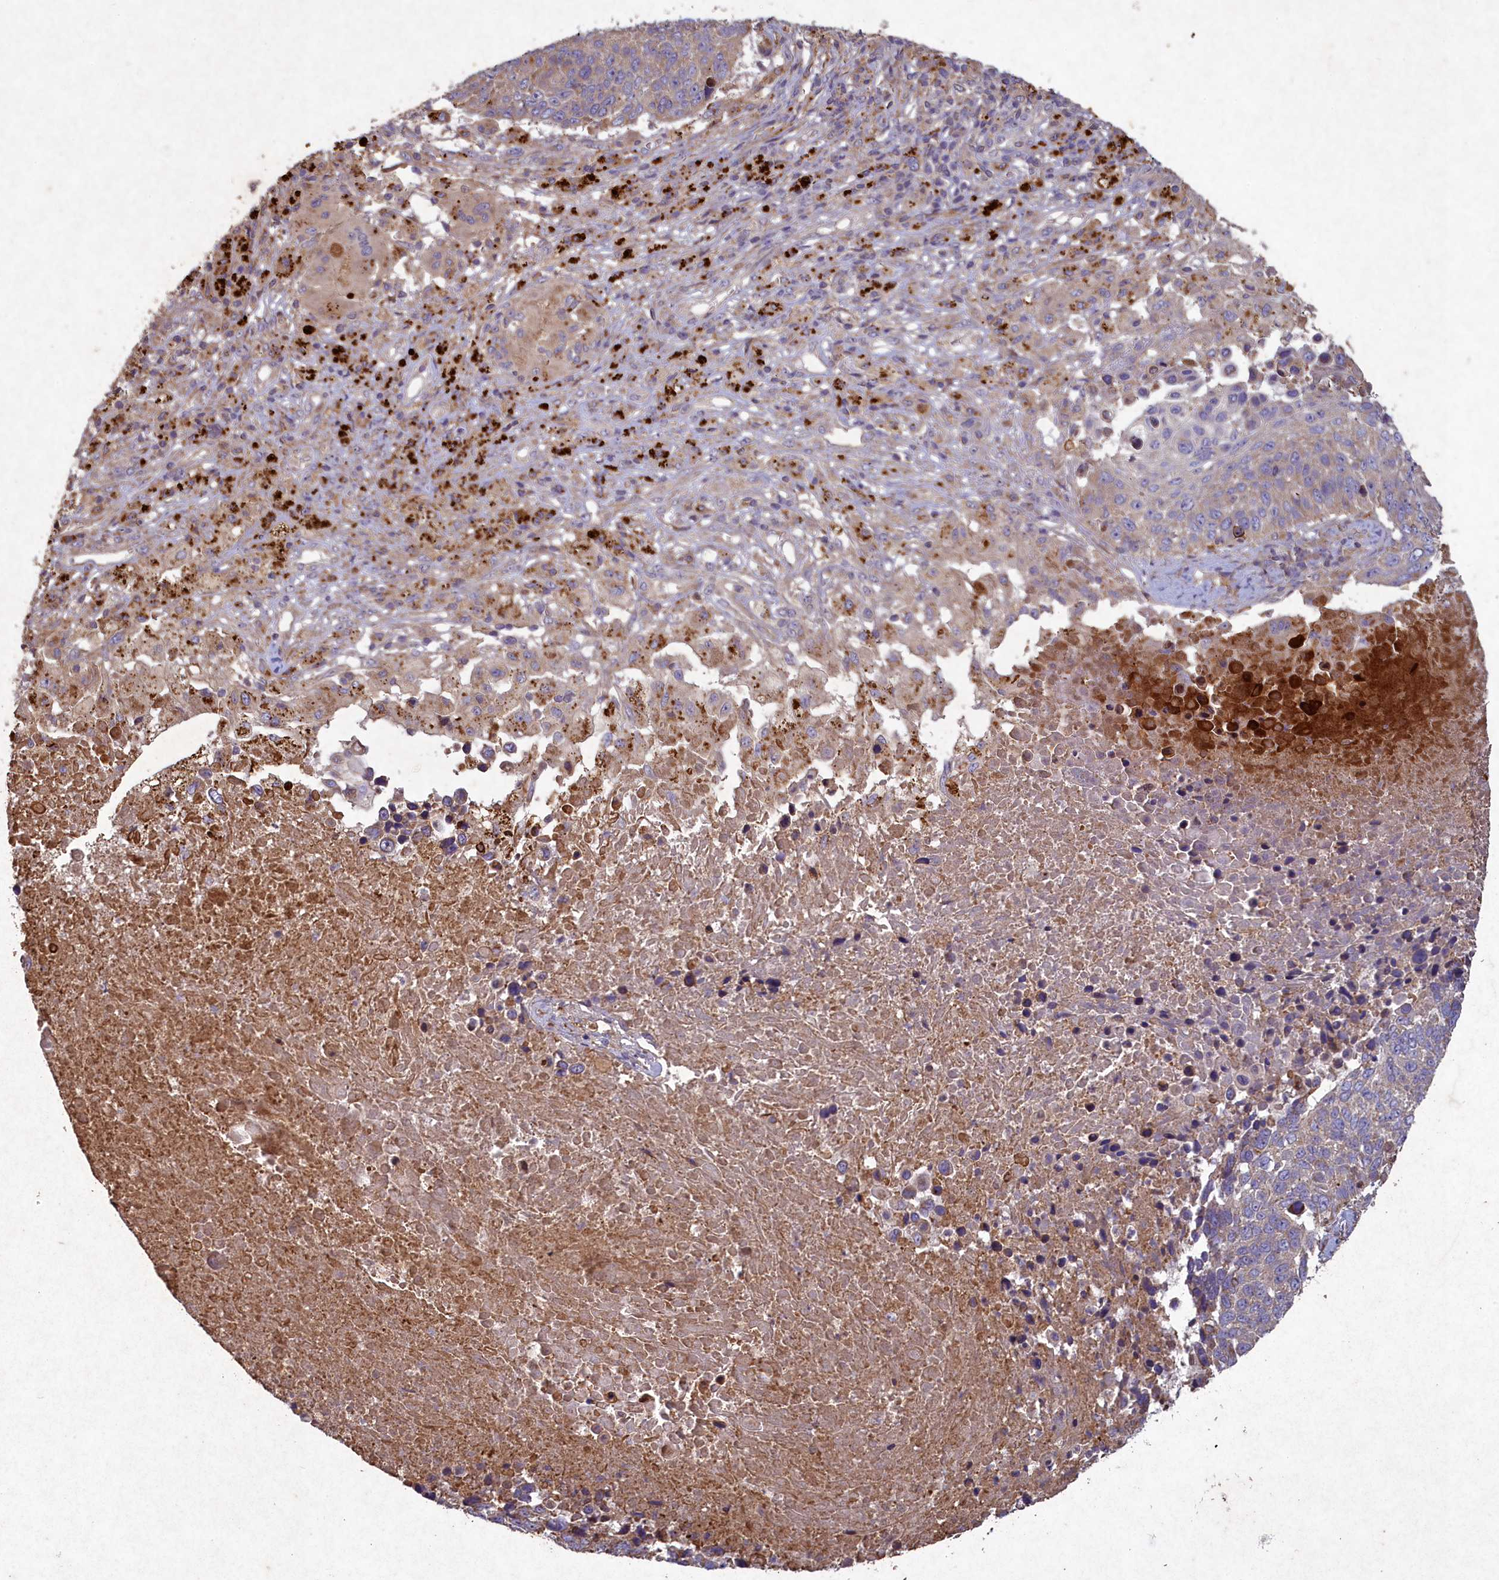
{"staining": {"intensity": "moderate", "quantity": "25%-75%", "location": "cytoplasmic/membranous"}, "tissue": "lung cancer", "cell_type": "Tumor cells", "image_type": "cancer", "snomed": [{"axis": "morphology", "description": "Normal tissue, NOS"}, {"axis": "morphology", "description": "Squamous cell carcinoma, NOS"}, {"axis": "topography", "description": "Lymph node"}, {"axis": "topography", "description": "Lung"}], "caption": "Immunohistochemical staining of human squamous cell carcinoma (lung) exhibits medium levels of moderate cytoplasmic/membranous staining in about 25%-75% of tumor cells. The protein of interest is stained brown, and the nuclei are stained in blue (DAB (3,3'-diaminobenzidine) IHC with brightfield microscopy, high magnification).", "gene": "CIAO2B", "patient": {"sex": "male", "age": 66}}